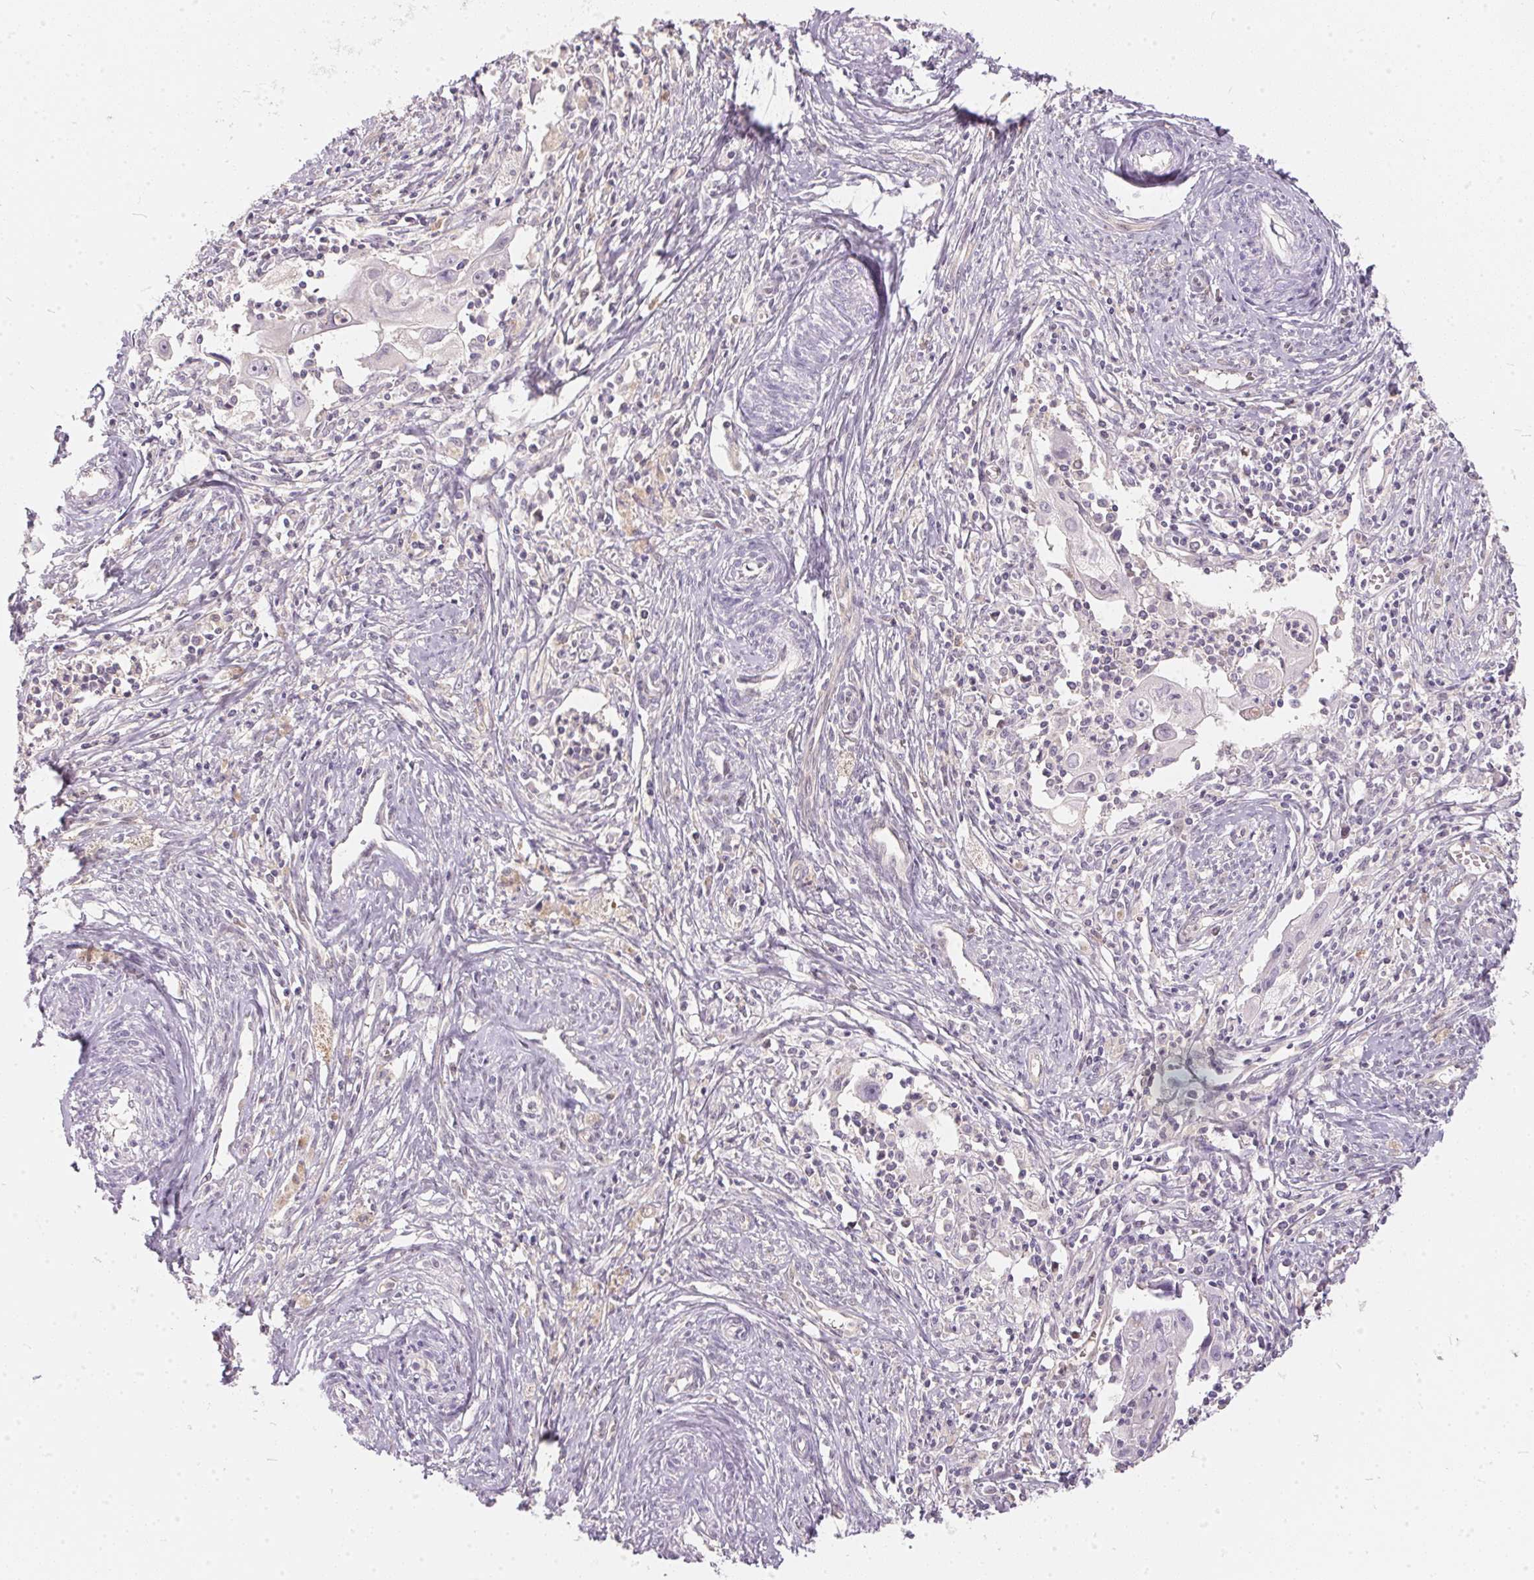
{"staining": {"intensity": "negative", "quantity": "none", "location": "none"}, "tissue": "cervical cancer", "cell_type": "Tumor cells", "image_type": "cancer", "snomed": [{"axis": "morphology", "description": "Squamous cell carcinoma, NOS"}, {"axis": "topography", "description": "Cervix"}], "caption": "Cervical cancer was stained to show a protein in brown. There is no significant positivity in tumor cells. (DAB (3,3'-diaminobenzidine) immunohistochemistry, high magnification).", "gene": "BLMH", "patient": {"sex": "female", "age": 30}}